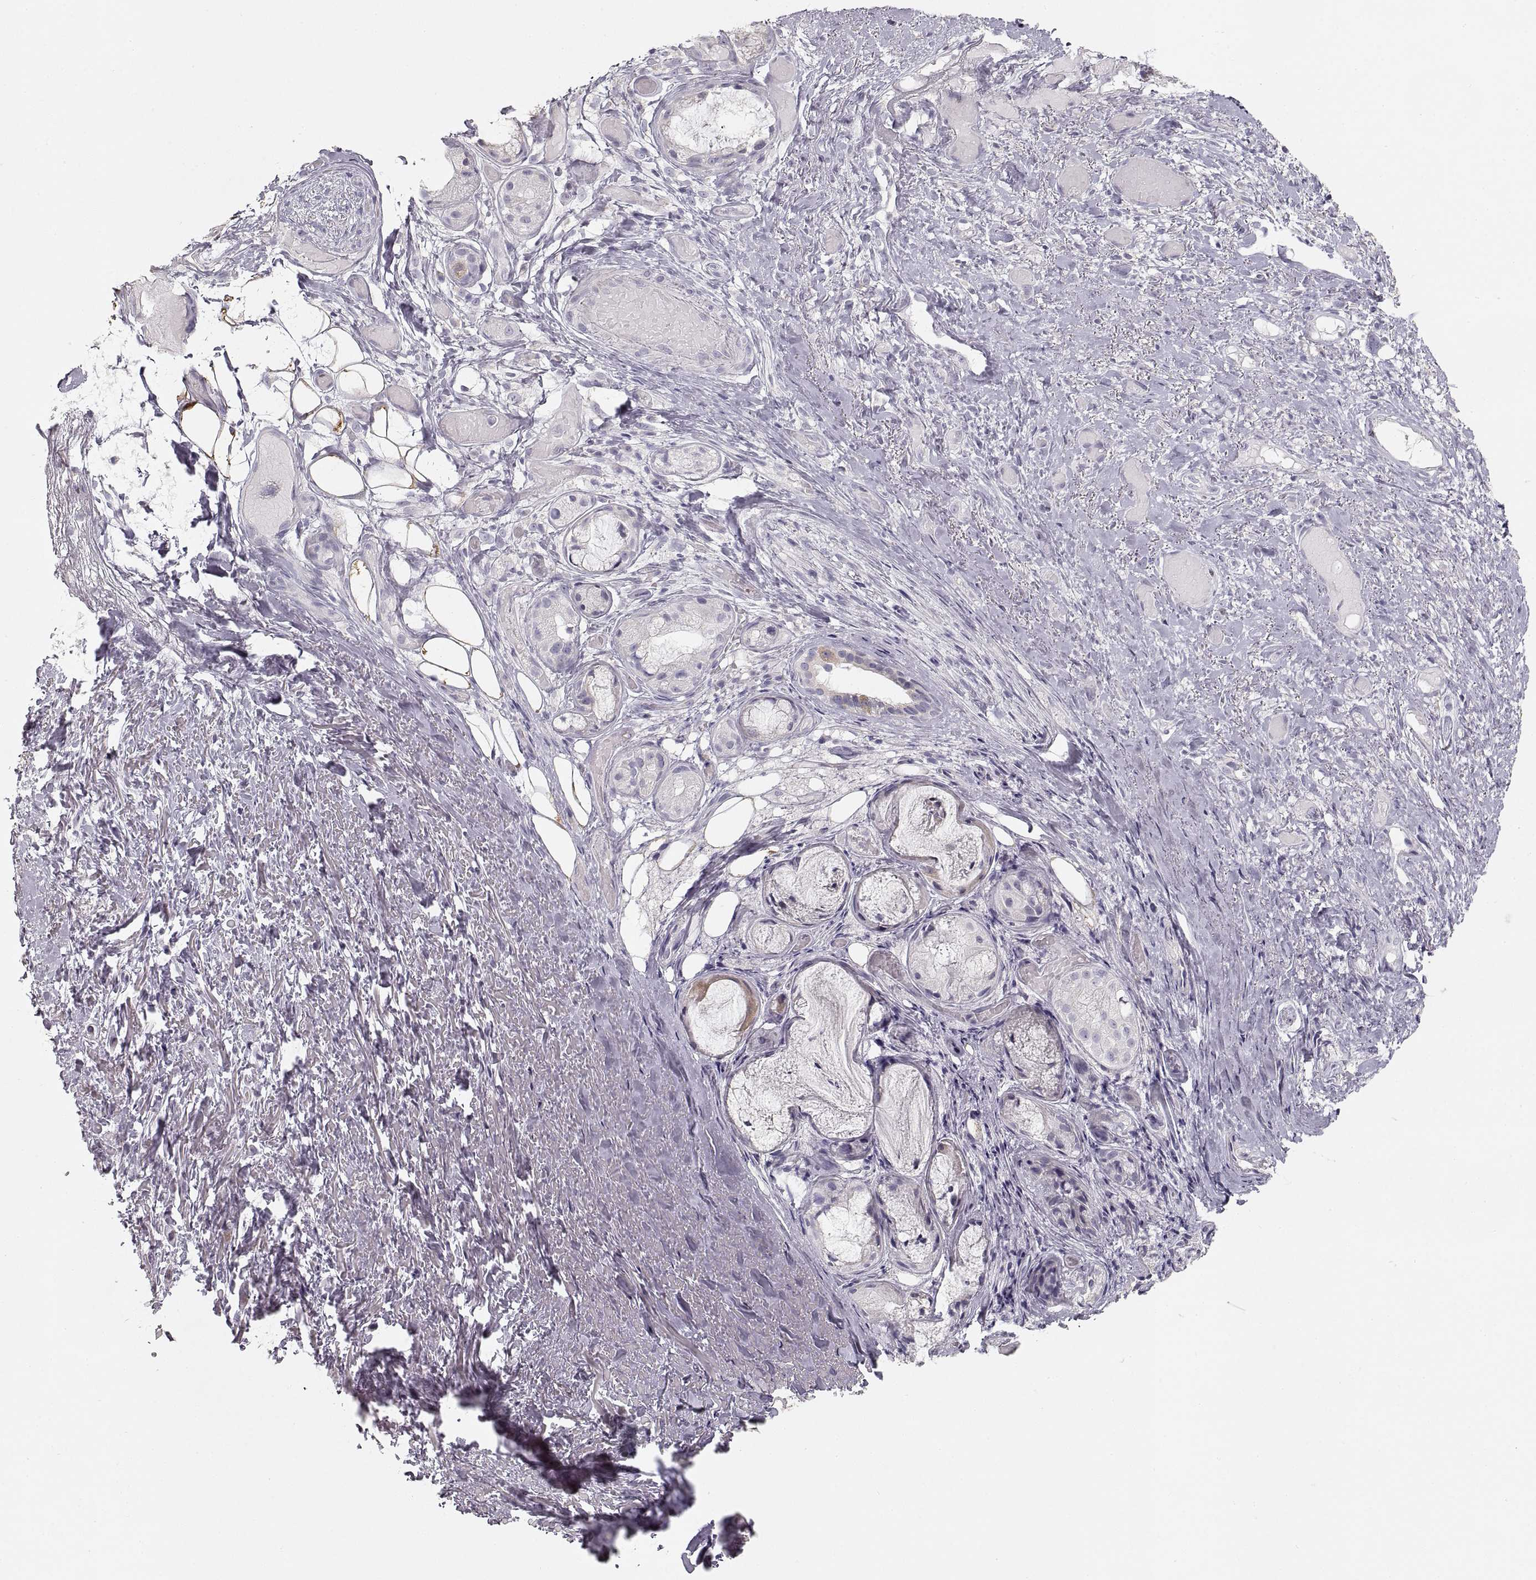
{"staining": {"intensity": "negative", "quantity": "none", "location": "none"}, "tissue": "adipose tissue", "cell_type": "Adipocytes", "image_type": "normal", "snomed": [{"axis": "morphology", "description": "Normal tissue, NOS"}, {"axis": "topography", "description": "Cartilage tissue"}], "caption": "Immunohistochemistry of benign adipose tissue displays no expression in adipocytes.", "gene": "ZP3", "patient": {"sex": "male", "age": 62}}